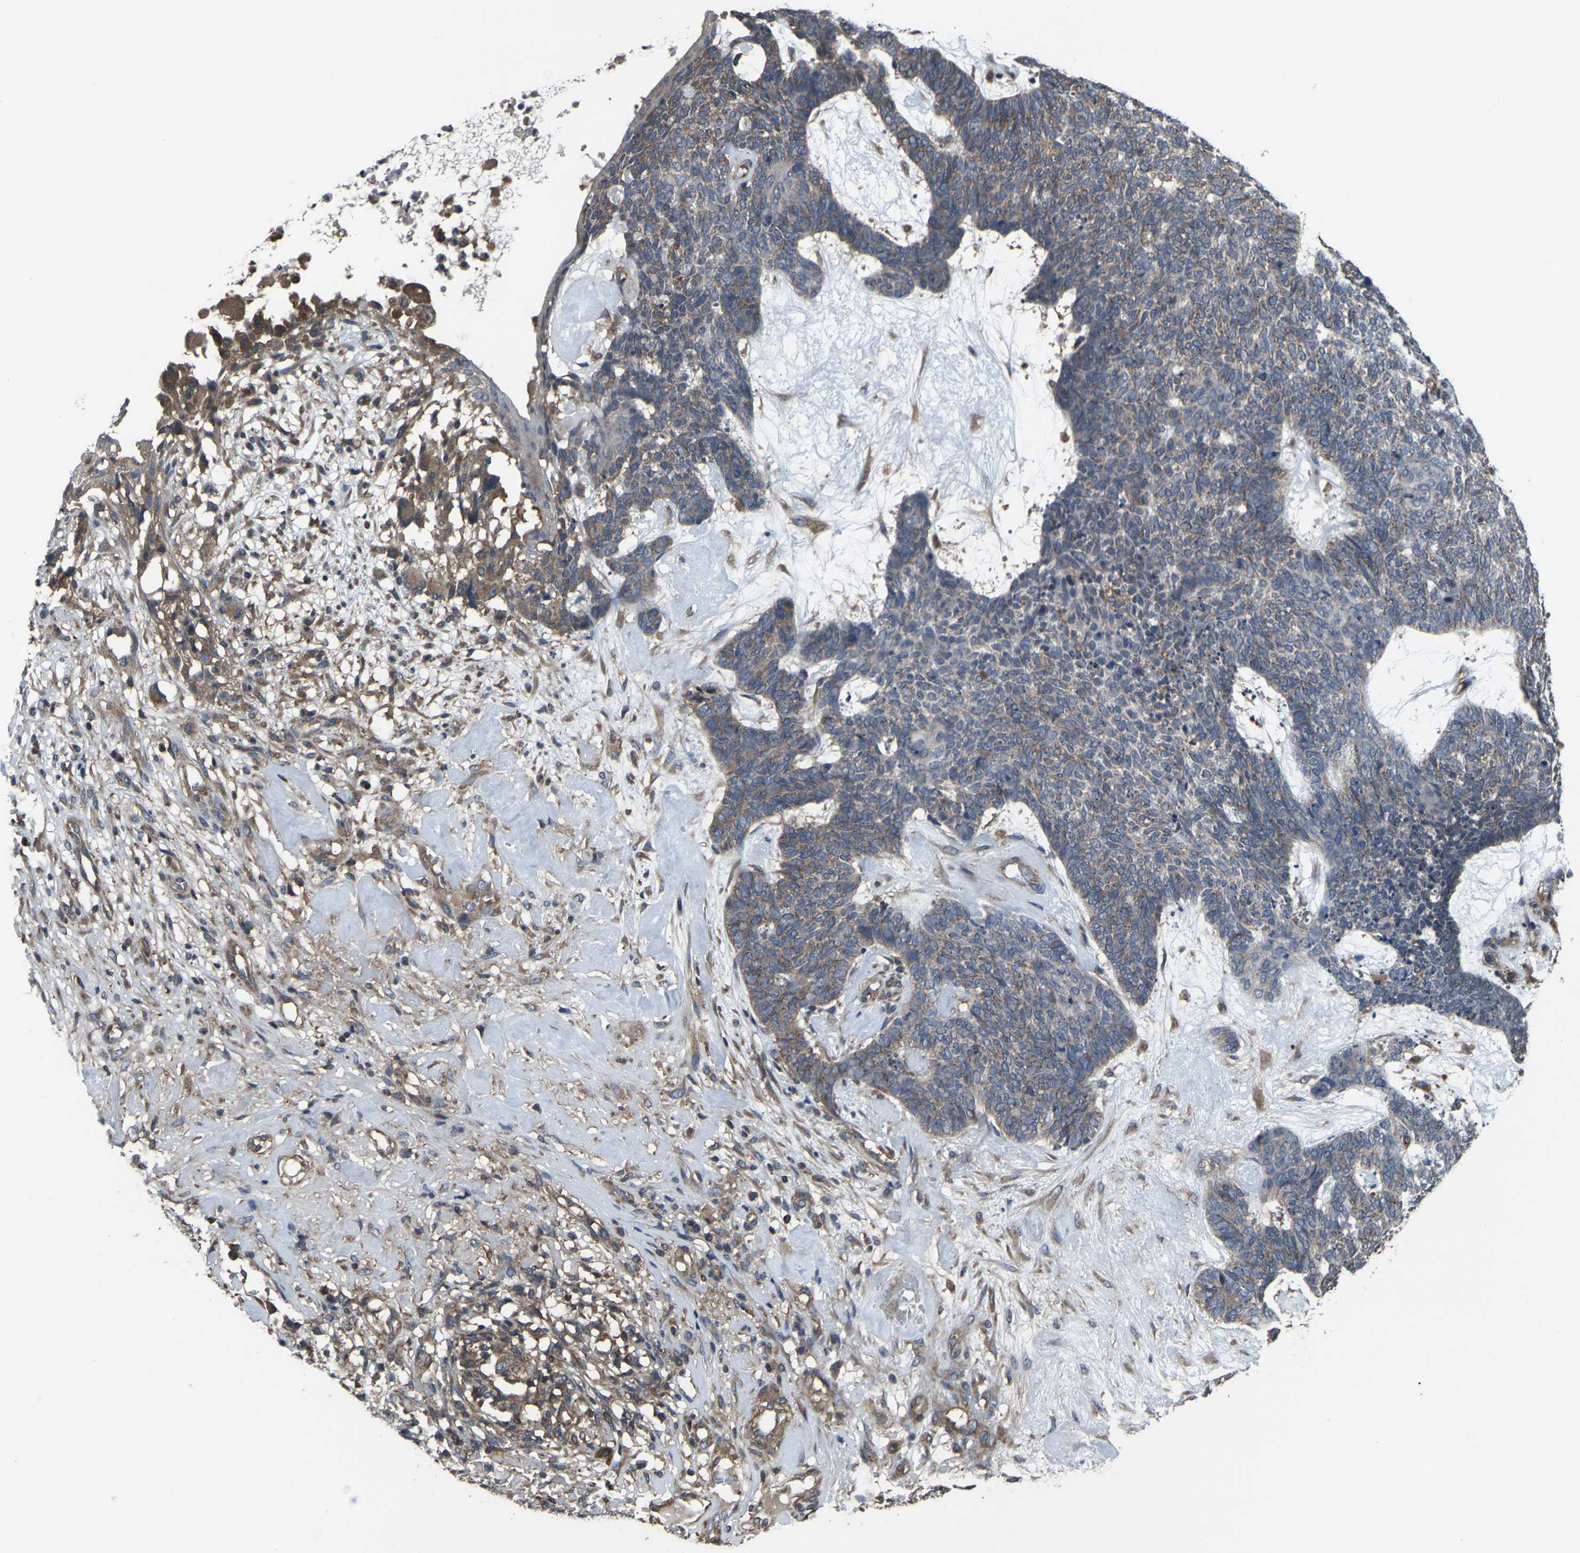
{"staining": {"intensity": "weak", "quantity": ">75%", "location": "cytoplasmic/membranous"}, "tissue": "skin cancer", "cell_type": "Tumor cells", "image_type": "cancer", "snomed": [{"axis": "morphology", "description": "Basal cell carcinoma"}, {"axis": "topography", "description": "Skin"}], "caption": "Protein staining of basal cell carcinoma (skin) tissue exhibits weak cytoplasmic/membranous positivity in about >75% of tumor cells.", "gene": "PRKACB", "patient": {"sex": "female", "age": 84}}